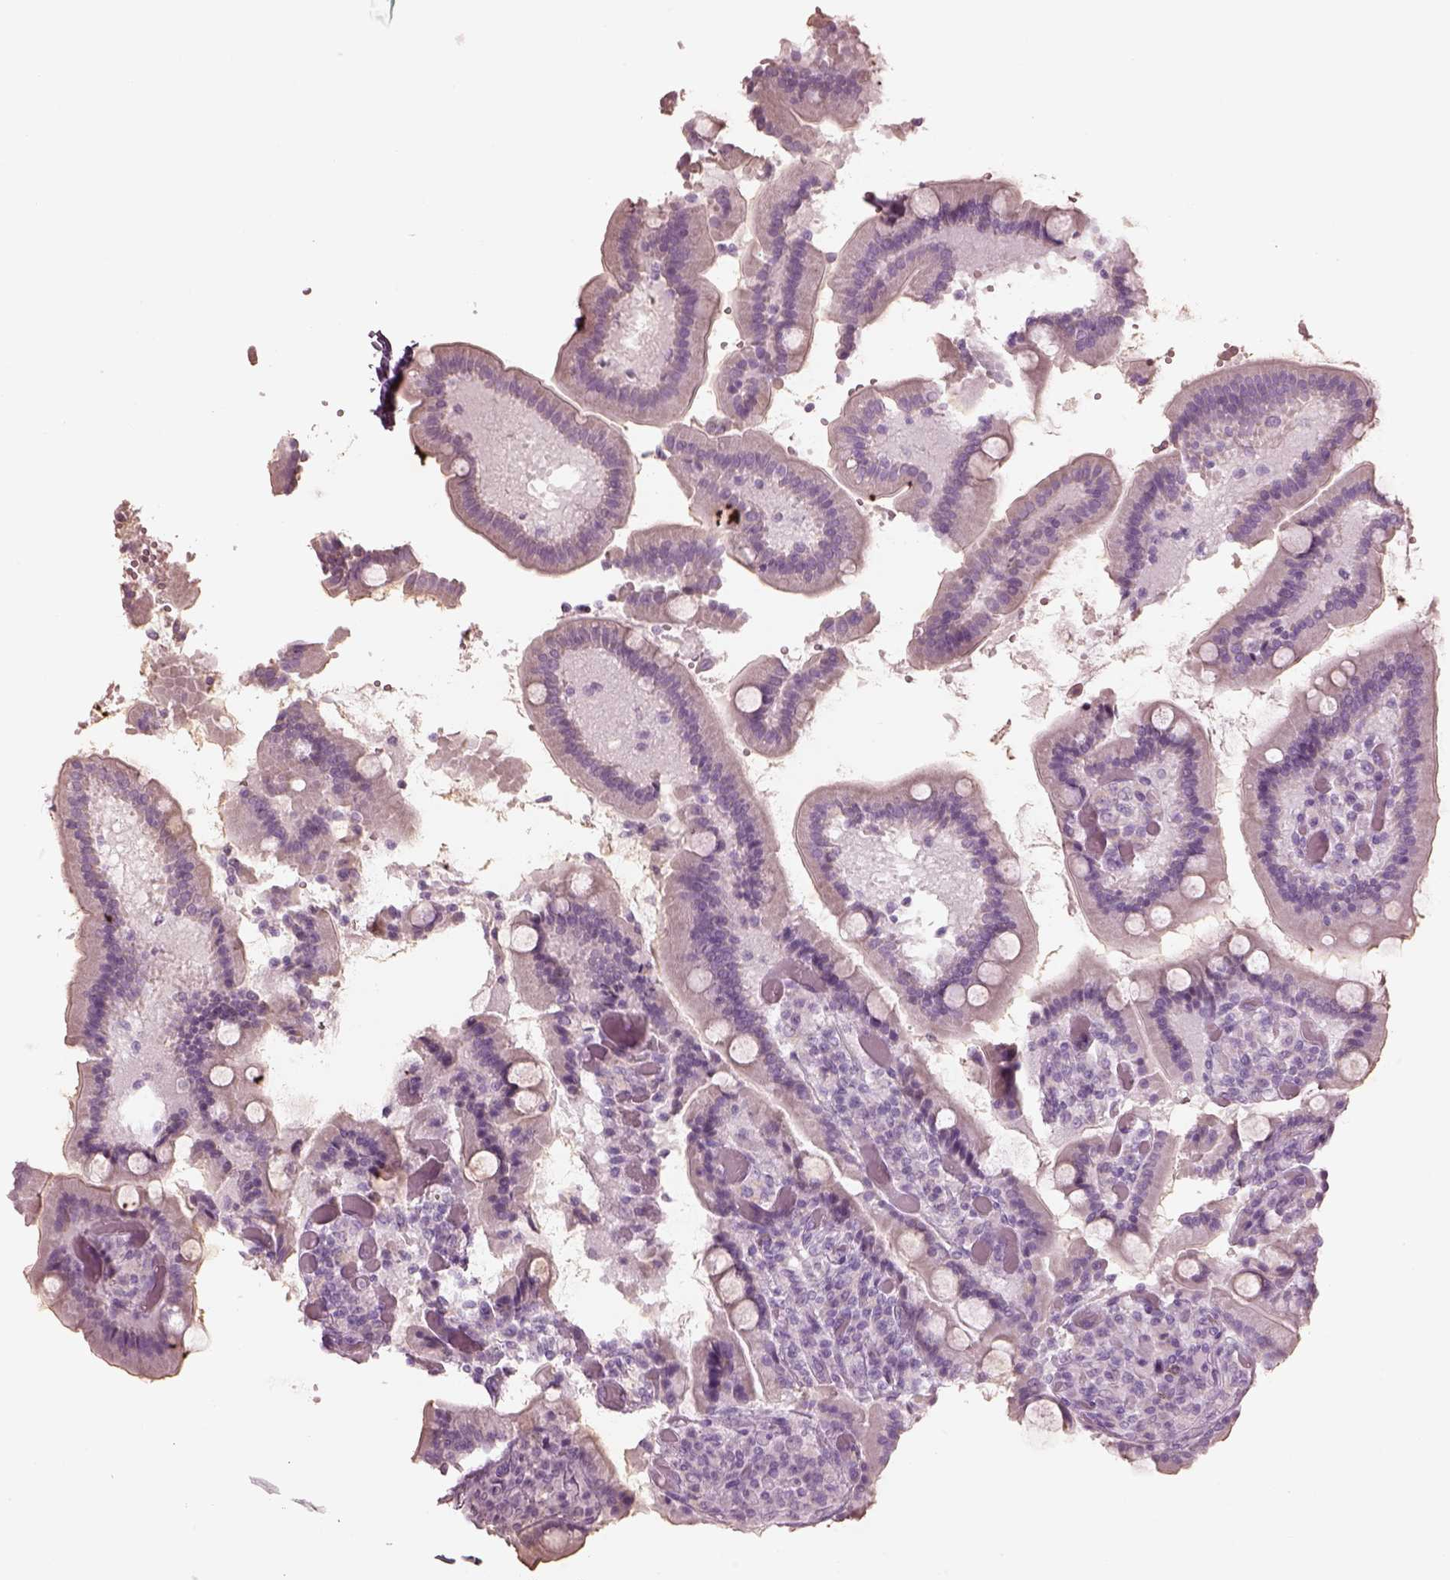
{"staining": {"intensity": "negative", "quantity": "none", "location": "none"}, "tissue": "duodenum", "cell_type": "Glandular cells", "image_type": "normal", "snomed": [{"axis": "morphology", "description": "Normal tissue, NOS"}, {"axis": "topography", "description": "Duodenum"}], "caption": "Protein analysis of benign duodenum reveals no significant staining in glandular cells.", "gene": "RSPH9", "patient": {"sex": "female", "age": 62}}